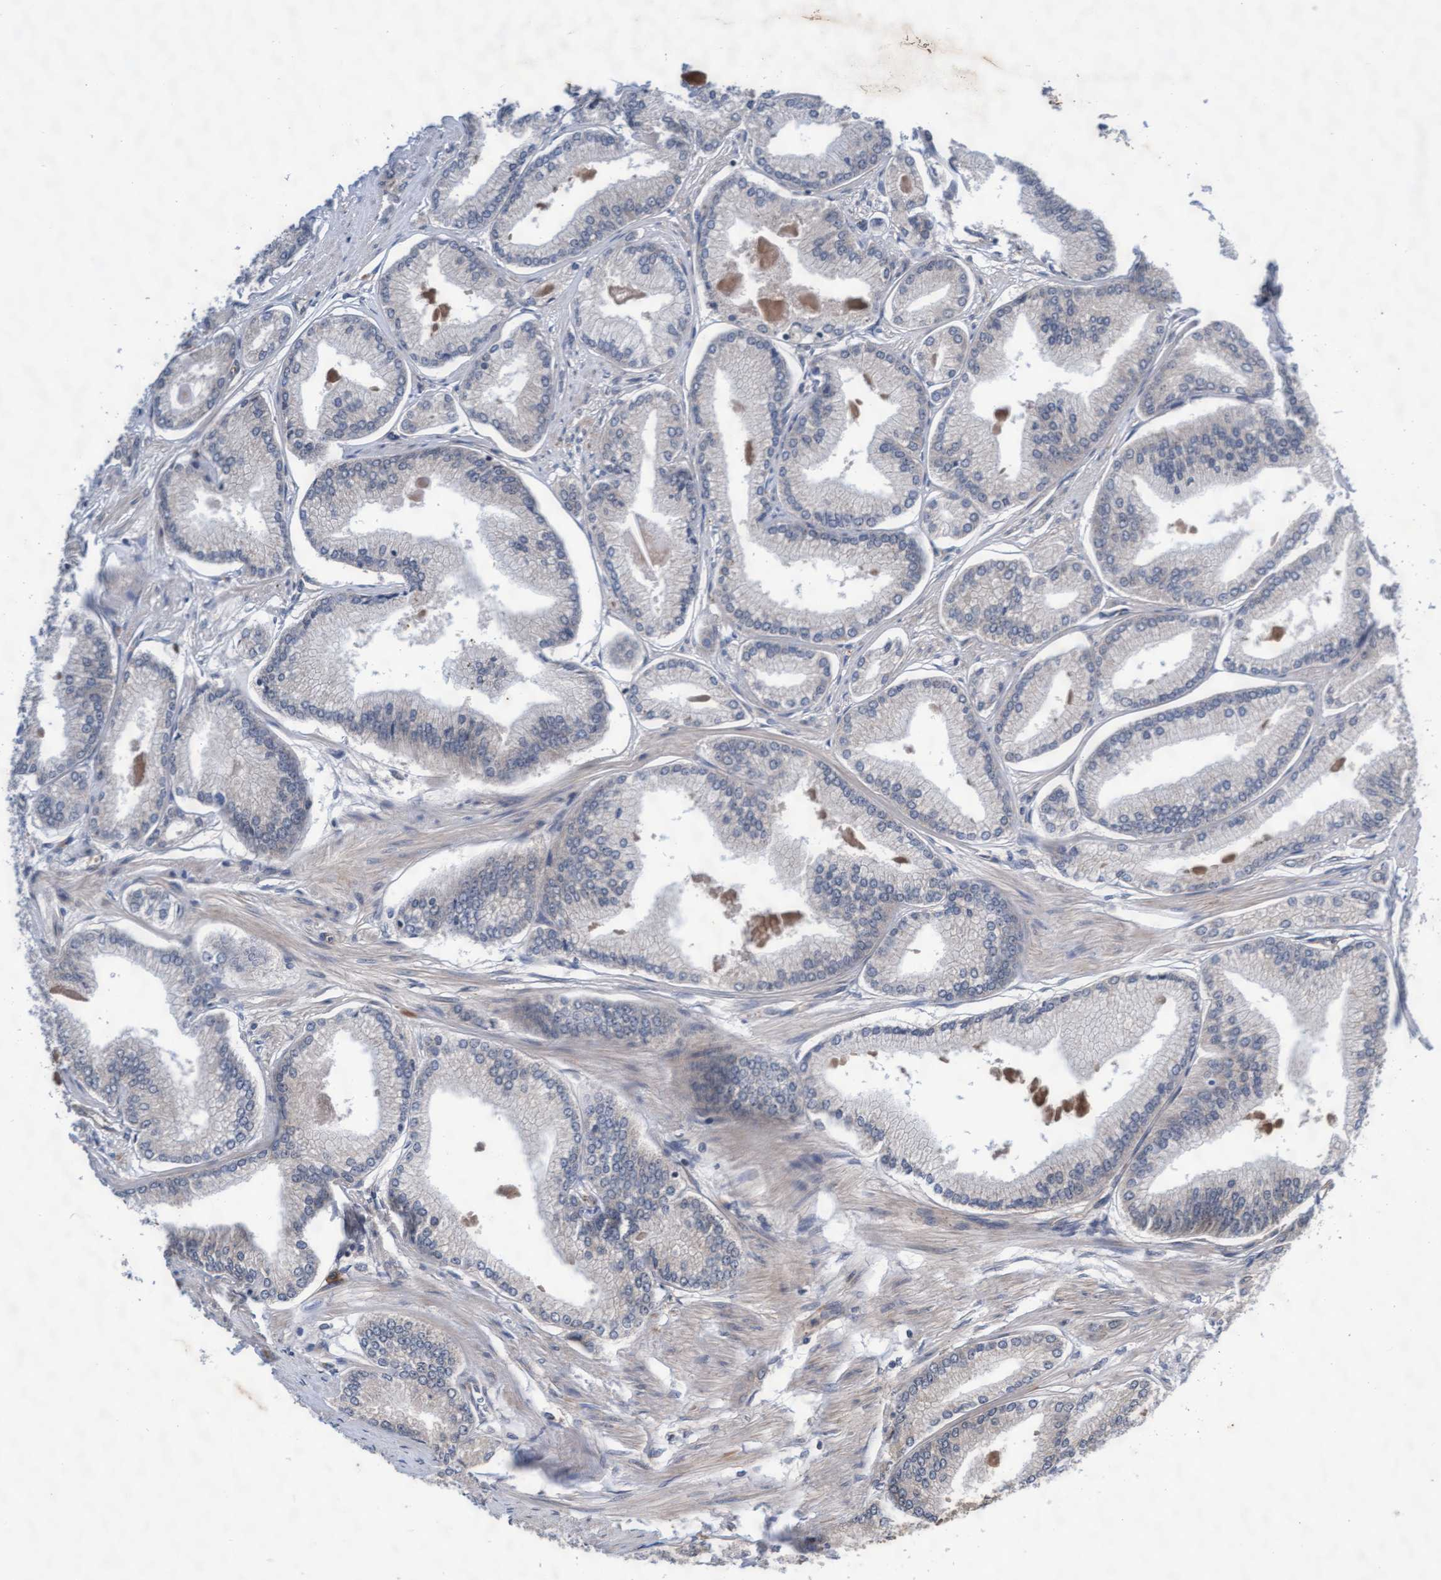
{"staining": {"intensity": "negative", "quantity": "none", "location": "none"}, "tissue": "prostate cancer", "cell_type": "Tumor cells", "image_type": "cancer", "snomed": [{"axis": "morphology", "description": "Adenocarcinoma, Low grade"}, {"axis": "topography", "description": "Prostate"}], "caption": "Prostate cancer was stained to show a protein in brown. There is no significant staining in tumor cells.", "gene": "EFCAB13", "patient": {"sex": "male", "age": 52}}